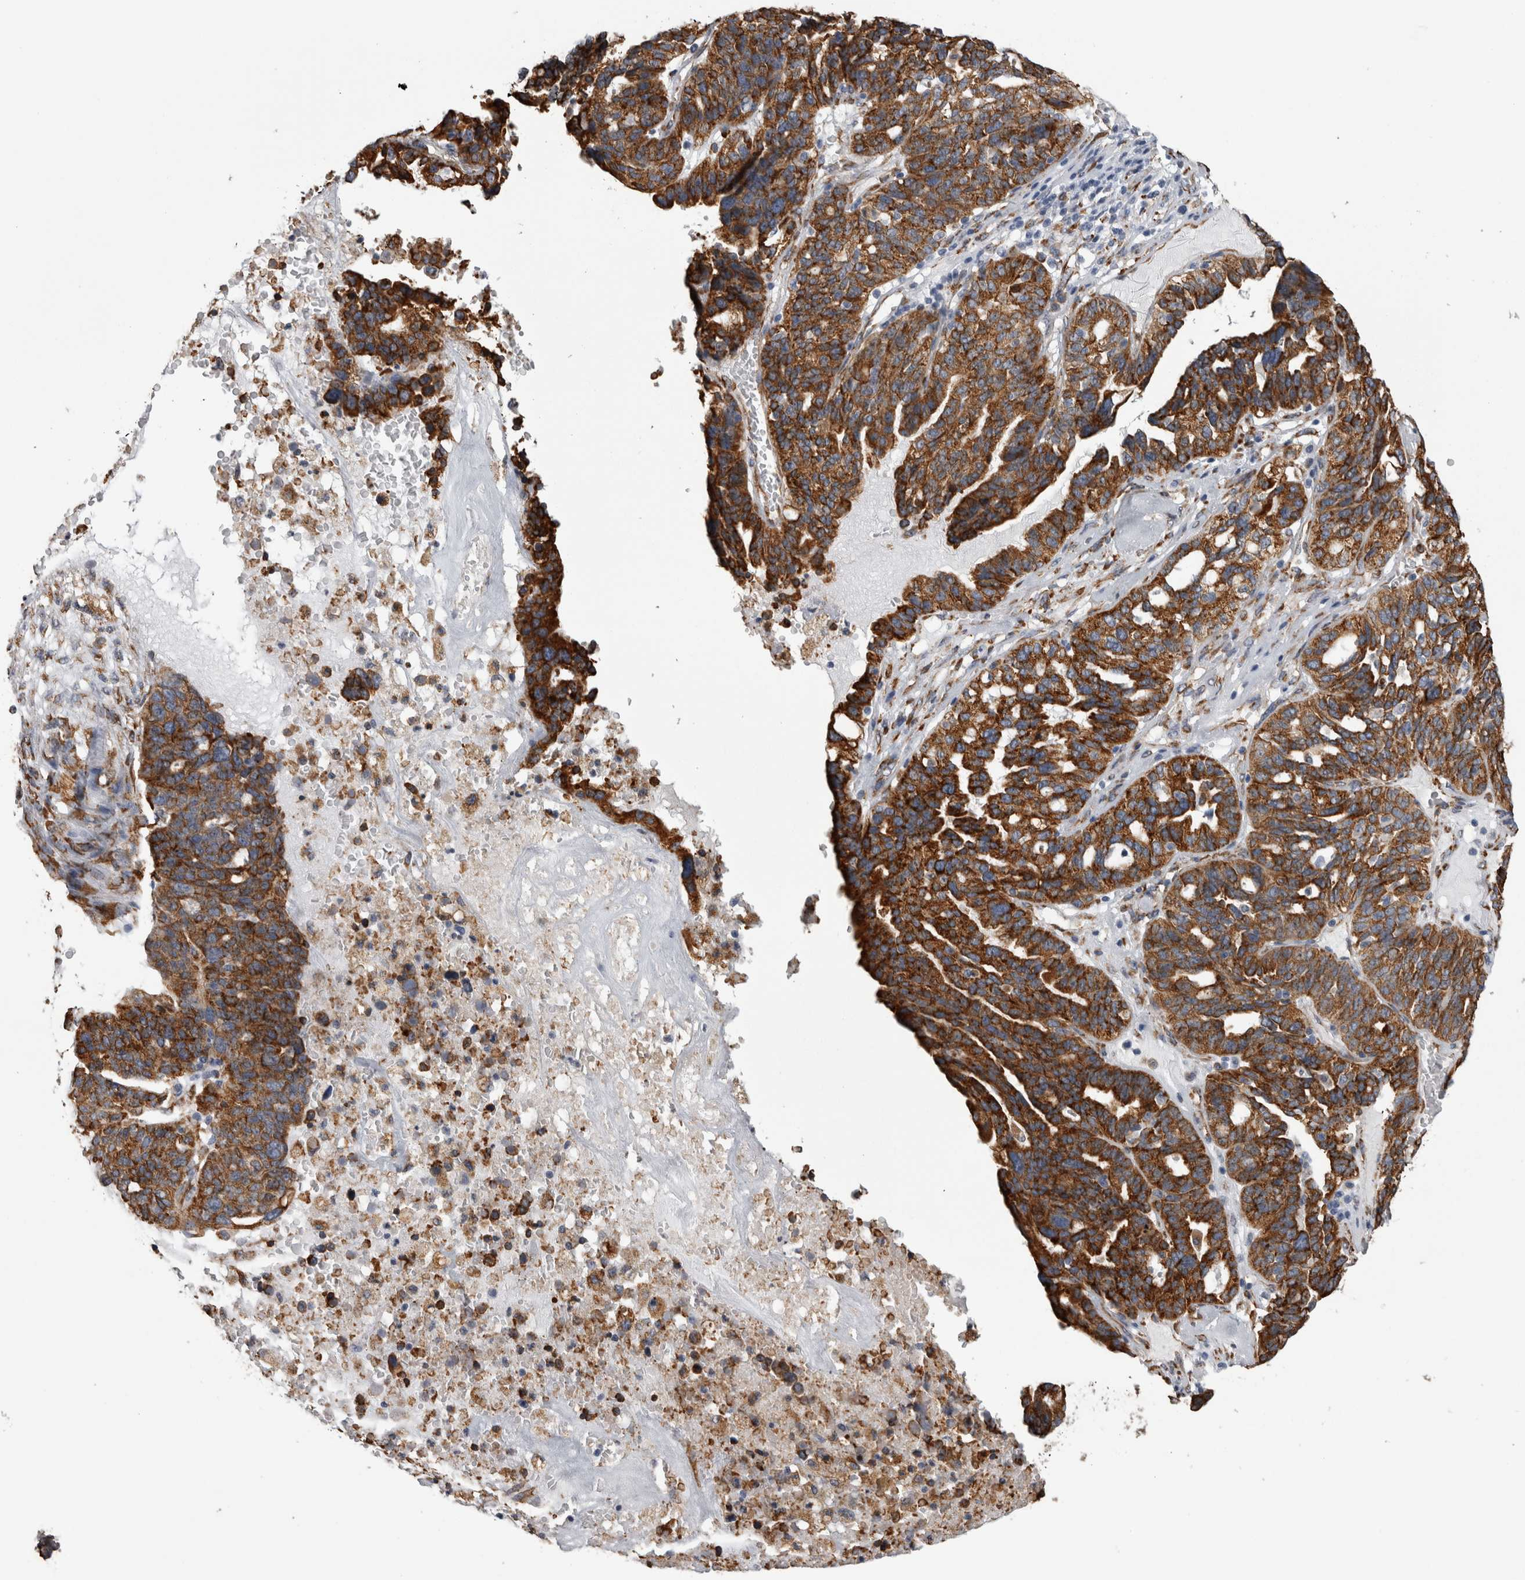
{"staining": {"intensity": "strong", "quantity": ">75%", "location": "cytoplasmic/membranous"}, "tissue": "ovarian cancer", "cell_type": "Tumor cells", "image_type": "cancer", "snomed": [{"axis": "morphology", "description": "Cystadenocarcinoma, serous, NOS"}, {"axis": "topography", "description": "Ovary"}], "caption": "Ovarian cancer tissue demonstrates strong cytoplasmic/membranous expression in approximately >75% of tumor cells (Brightfield microscopy of DAB IHC at high magnification).", "gene": "FHIP2B", "patient": {"sex": "female", "age": 59}}